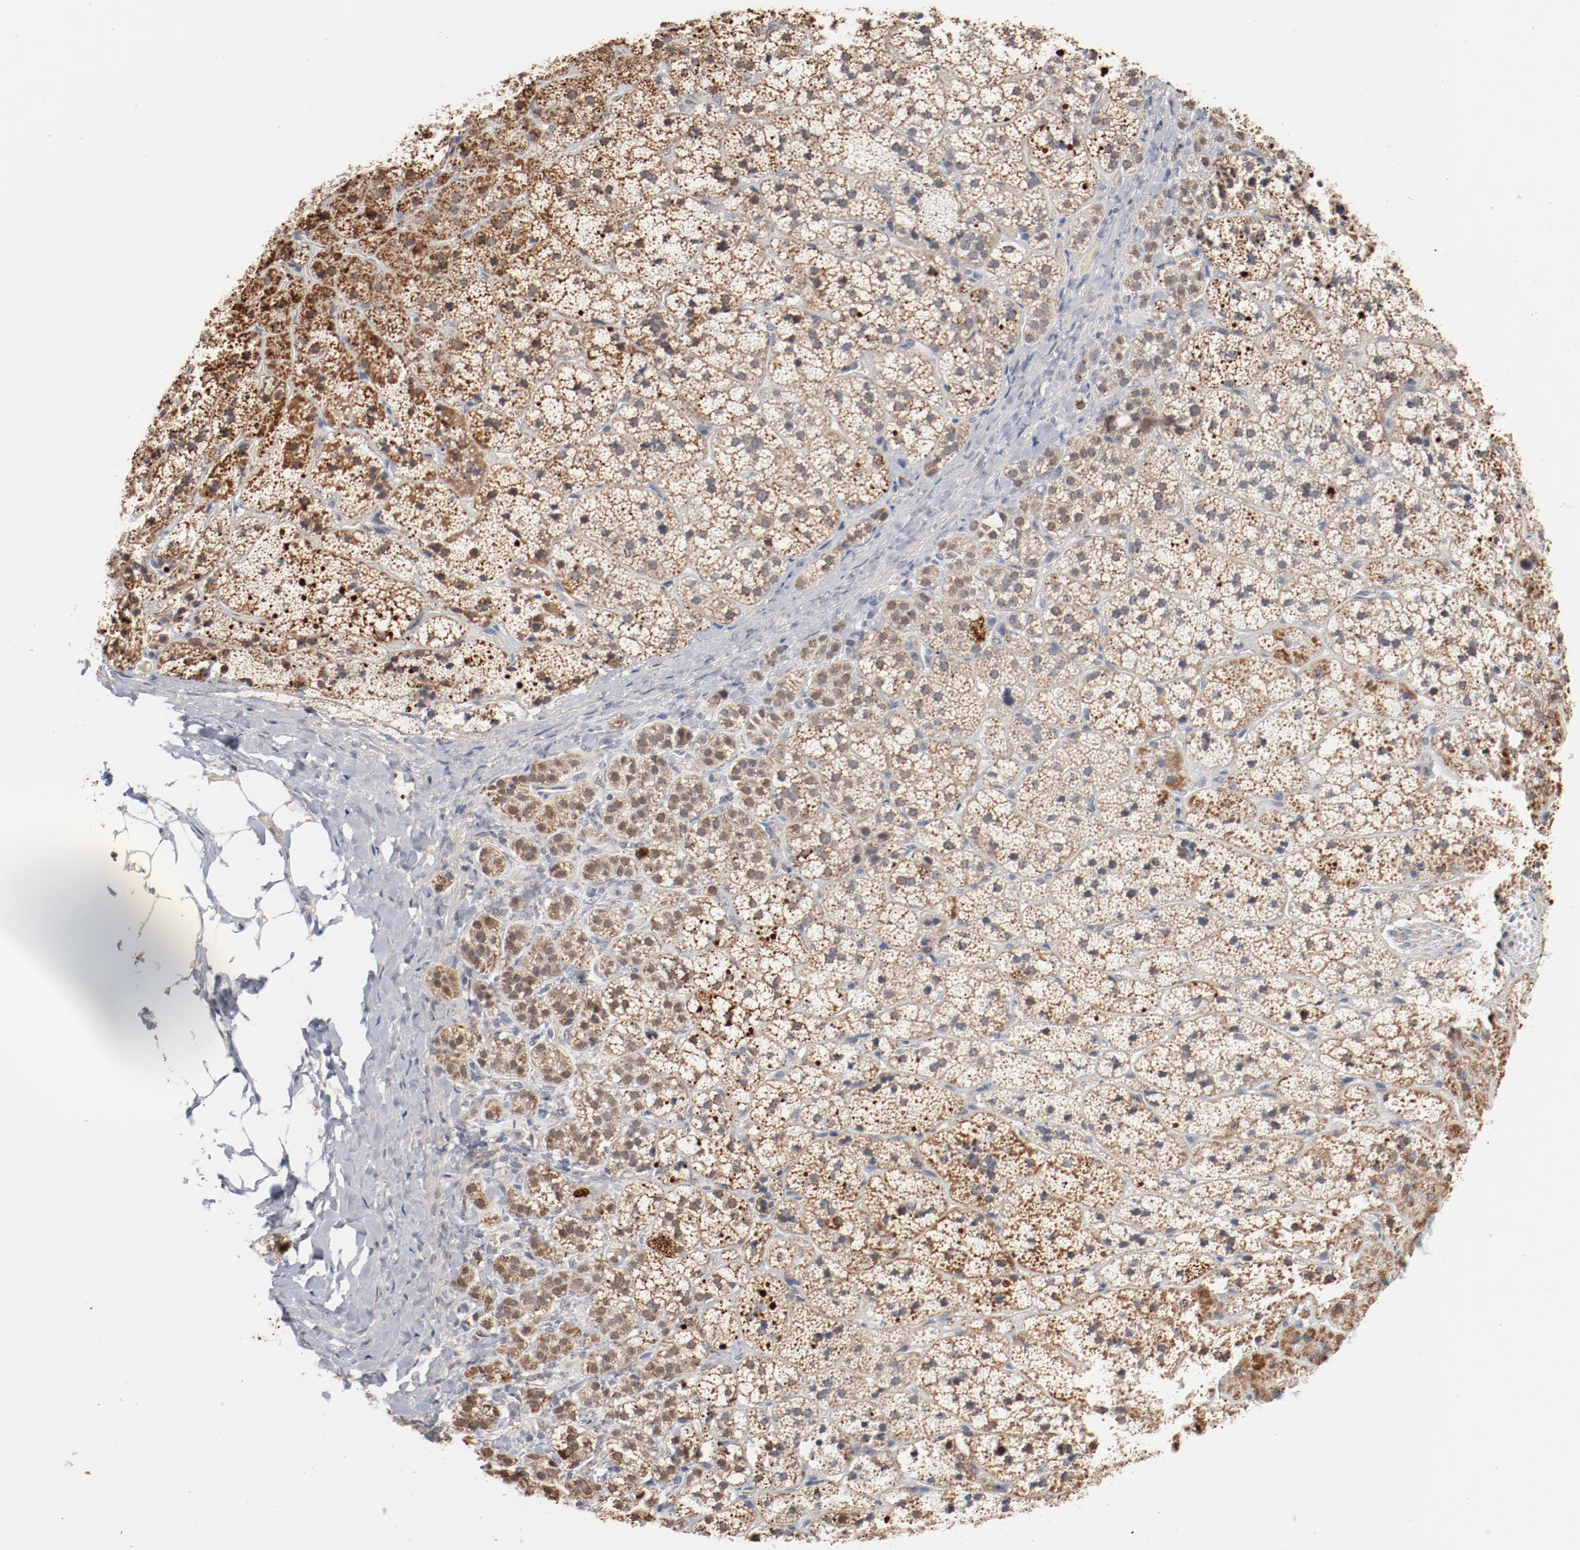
{"staining": {"intensity": "moderate", "quantity": "25%-75%", "location": "cytoplasmic/membranous"}, "tissue": "adrenal gland", "cell_type": "Glandular cells", "image_type": "normal", "snomed": [{"axis": "morphology", "description": "Normal tissue, NOS"}, {"axis": "topography", "description": "Adrenal gland"}], "caption": "The immunohistochemical stain shows moderate cytoplasmic/membranous expression in glandular cells of benign adrenal gland. The staining was performed using DAB (3,3'-diaminobenzidine), with brown indicating positive protein expression. Nuclei are stained blue with hematoxylin.", "gene": "ERICH1", "patient": {"sex": "female", "age": 44}}